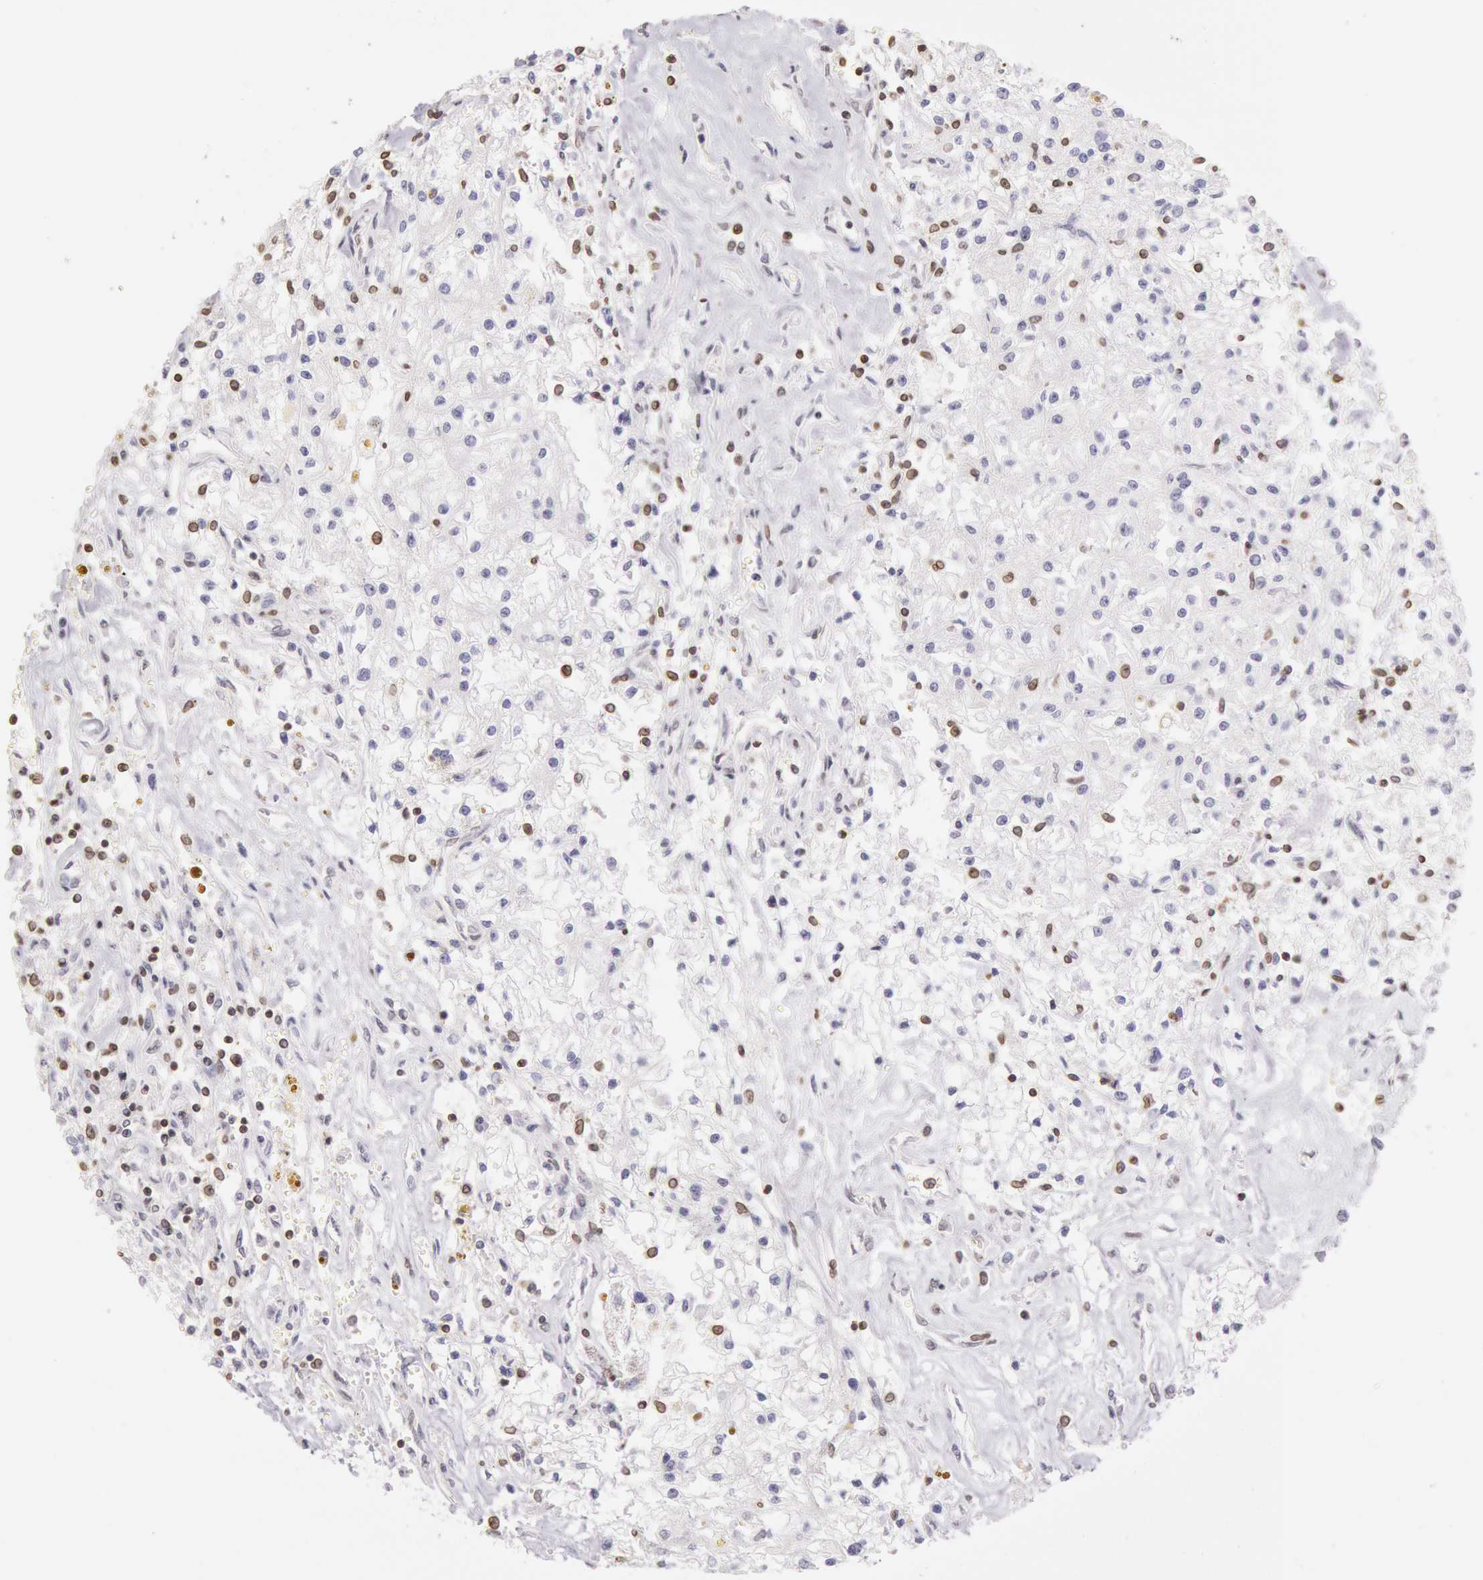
{"staining": {"intensity": "negative", "quantity": "none", "location": "none"}, "tissue": "renal cancer", "cell_type": "Tumor cells", "image_type": "cancer", "snomed": [{"axis": "morphology", "description": "Adenocarcinoma, NOS"}, {"axis": "topography", "description": "Kidney"}], "caption": "High power microscopy micrograph of an immunohistochemistry (IHC) micrograph of renal adenocarcinoma, revealing no significant staining in tumor cells. The staining is performed using DAB brown chromogen with nuclei counter-stained in using hematoxylin.", "gene": "HIF1A", "patient": {"sex": "male", "age": 78}}